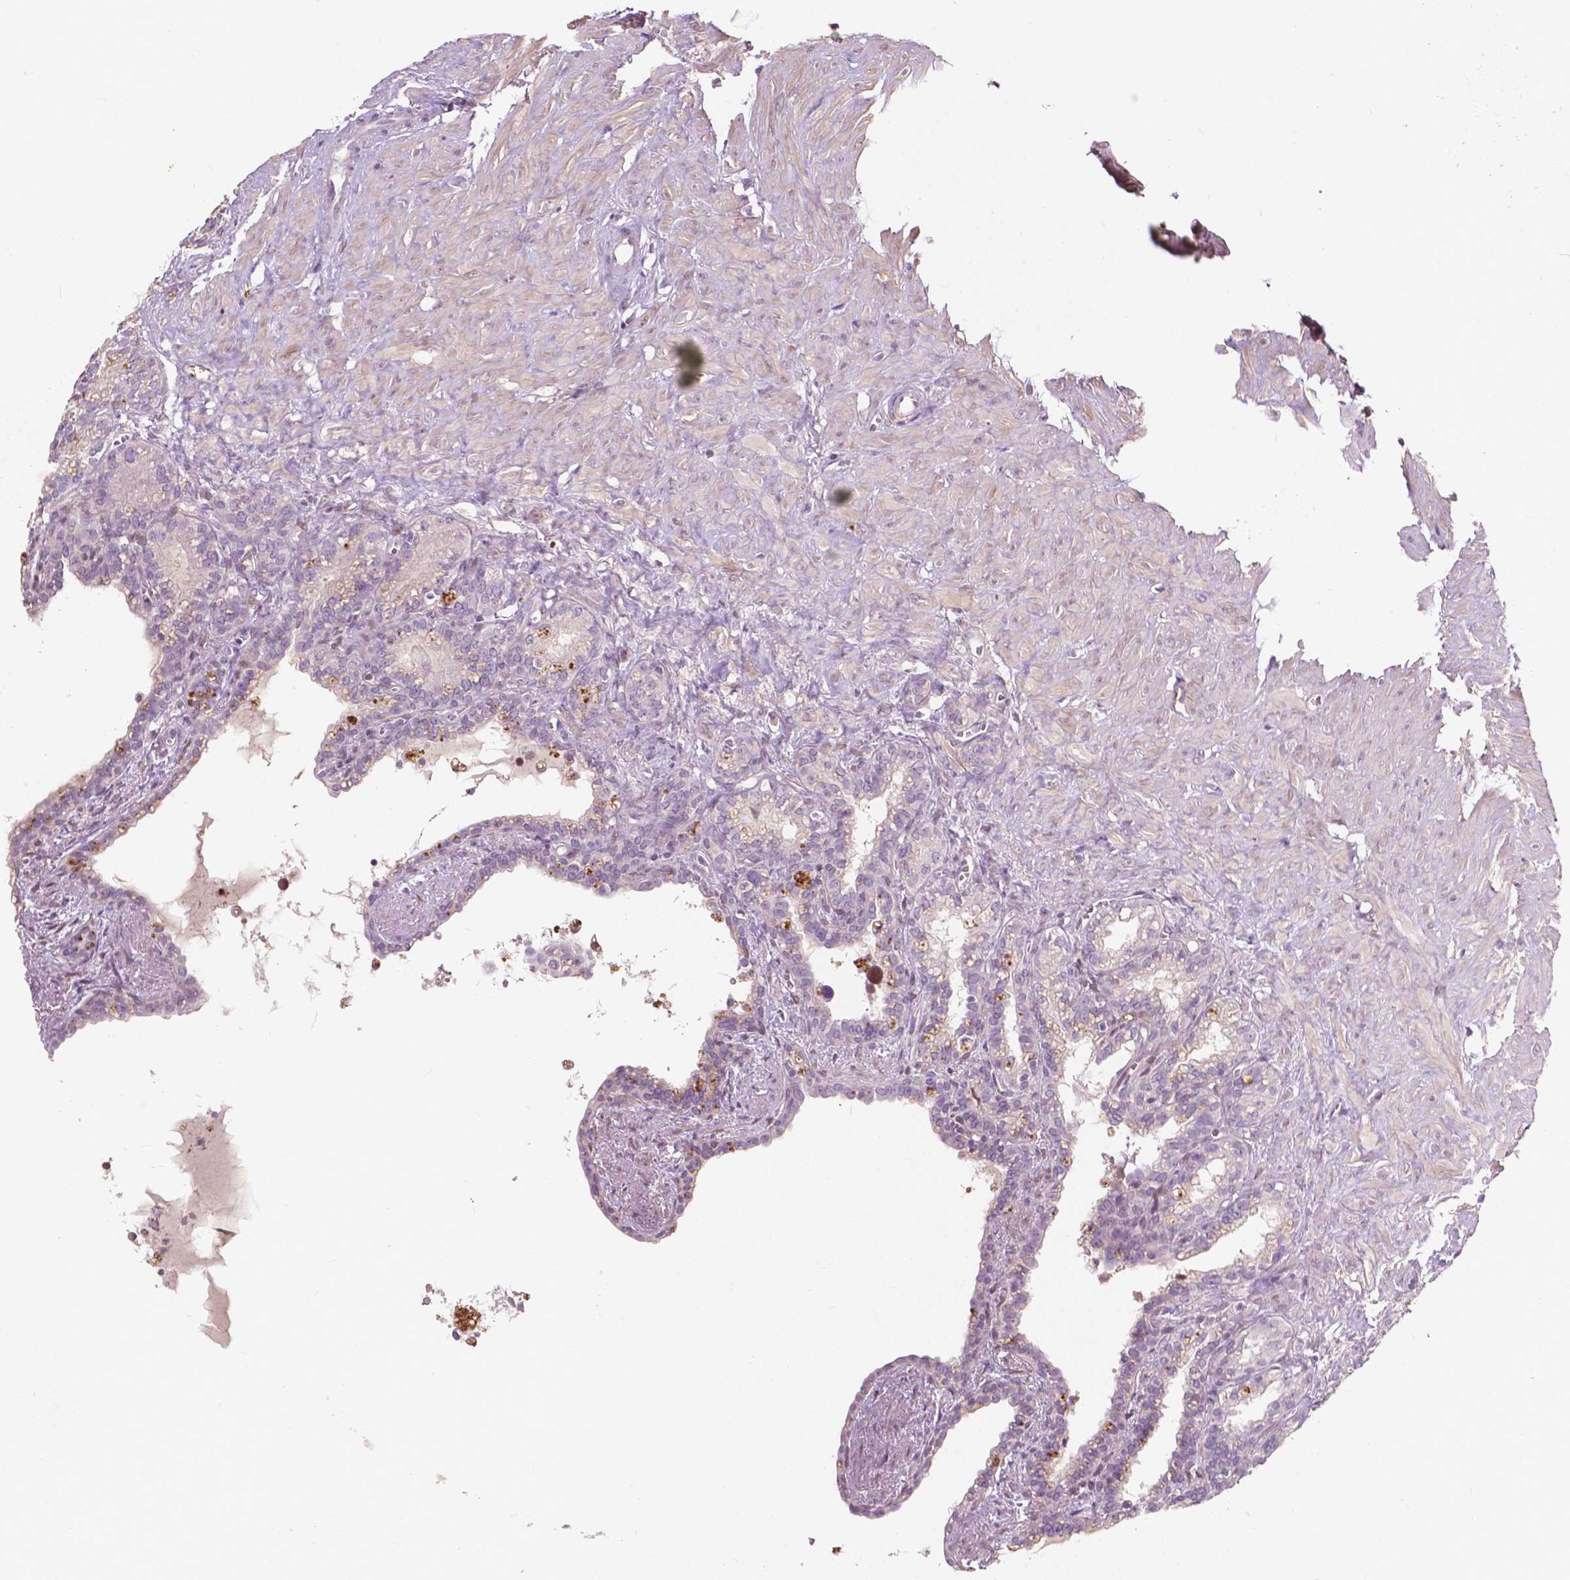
{"staining": {"intensity": "negative", "quantity": "none", "location": "none"}, "tissue": "seminal vesicle", "cell_type": "Glandular cells", "image_type": "normal", "snomed": [{"axis": "morphology", "description": "Normal tissue, NOS"}, {"axis": "morphology", "description": "Urothelial carcinoma, NOS"}, {"axis": "topography", "description": "Urinary bladder"}, {"axis": "topography", "description": "Seminal veicle"}], "caption": "An IHC micrograph of normal seminal vesicle is shown. There is no staining in glandular cells of seminal vesicle. The staining is performed using DAB brown chromogen with nuclei counter-stained in using hematoxylin.", "gene": "GPR37", "patient": {"sex": "male", "age": 76}}